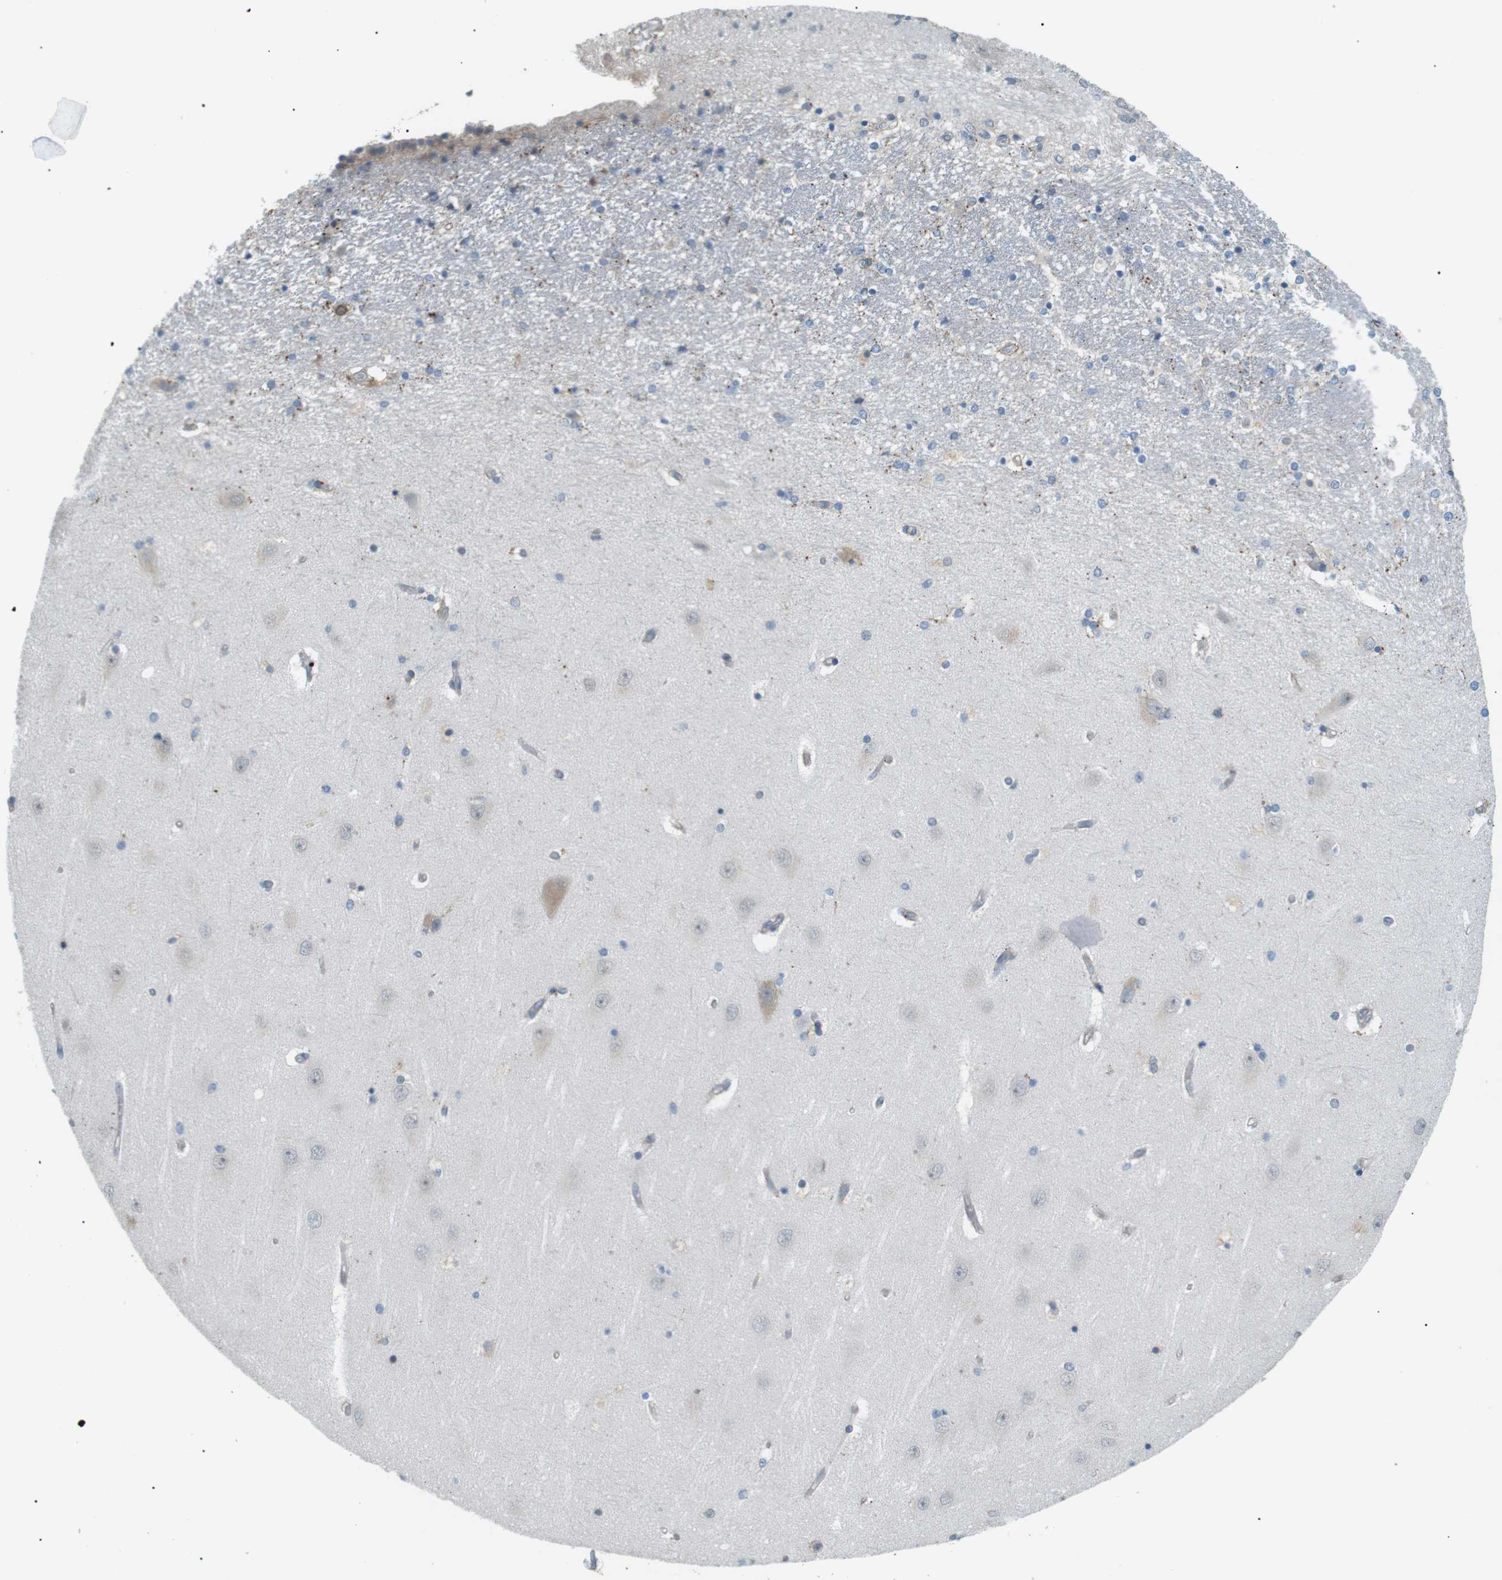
{"staining": {"intensity": "weak", "quantity": "<25%", "location": "cytoplasmic/membranous"}, "tissue": "hippocampus", "cell_type": "Glial cells", "image_type": "normal", "snomed": [{"axis": "morphology", "description": "Normal tissue, NOS"}, {"axis": "topography", "description": "Hippocampus"}], "caption": "Human hippocampus stained for a protein using immunohistochemistry (IHC) reveals no positivity in glial cells.", "gene": "B4GALNT2", "patient": {"sex": "female", "age": 54}}